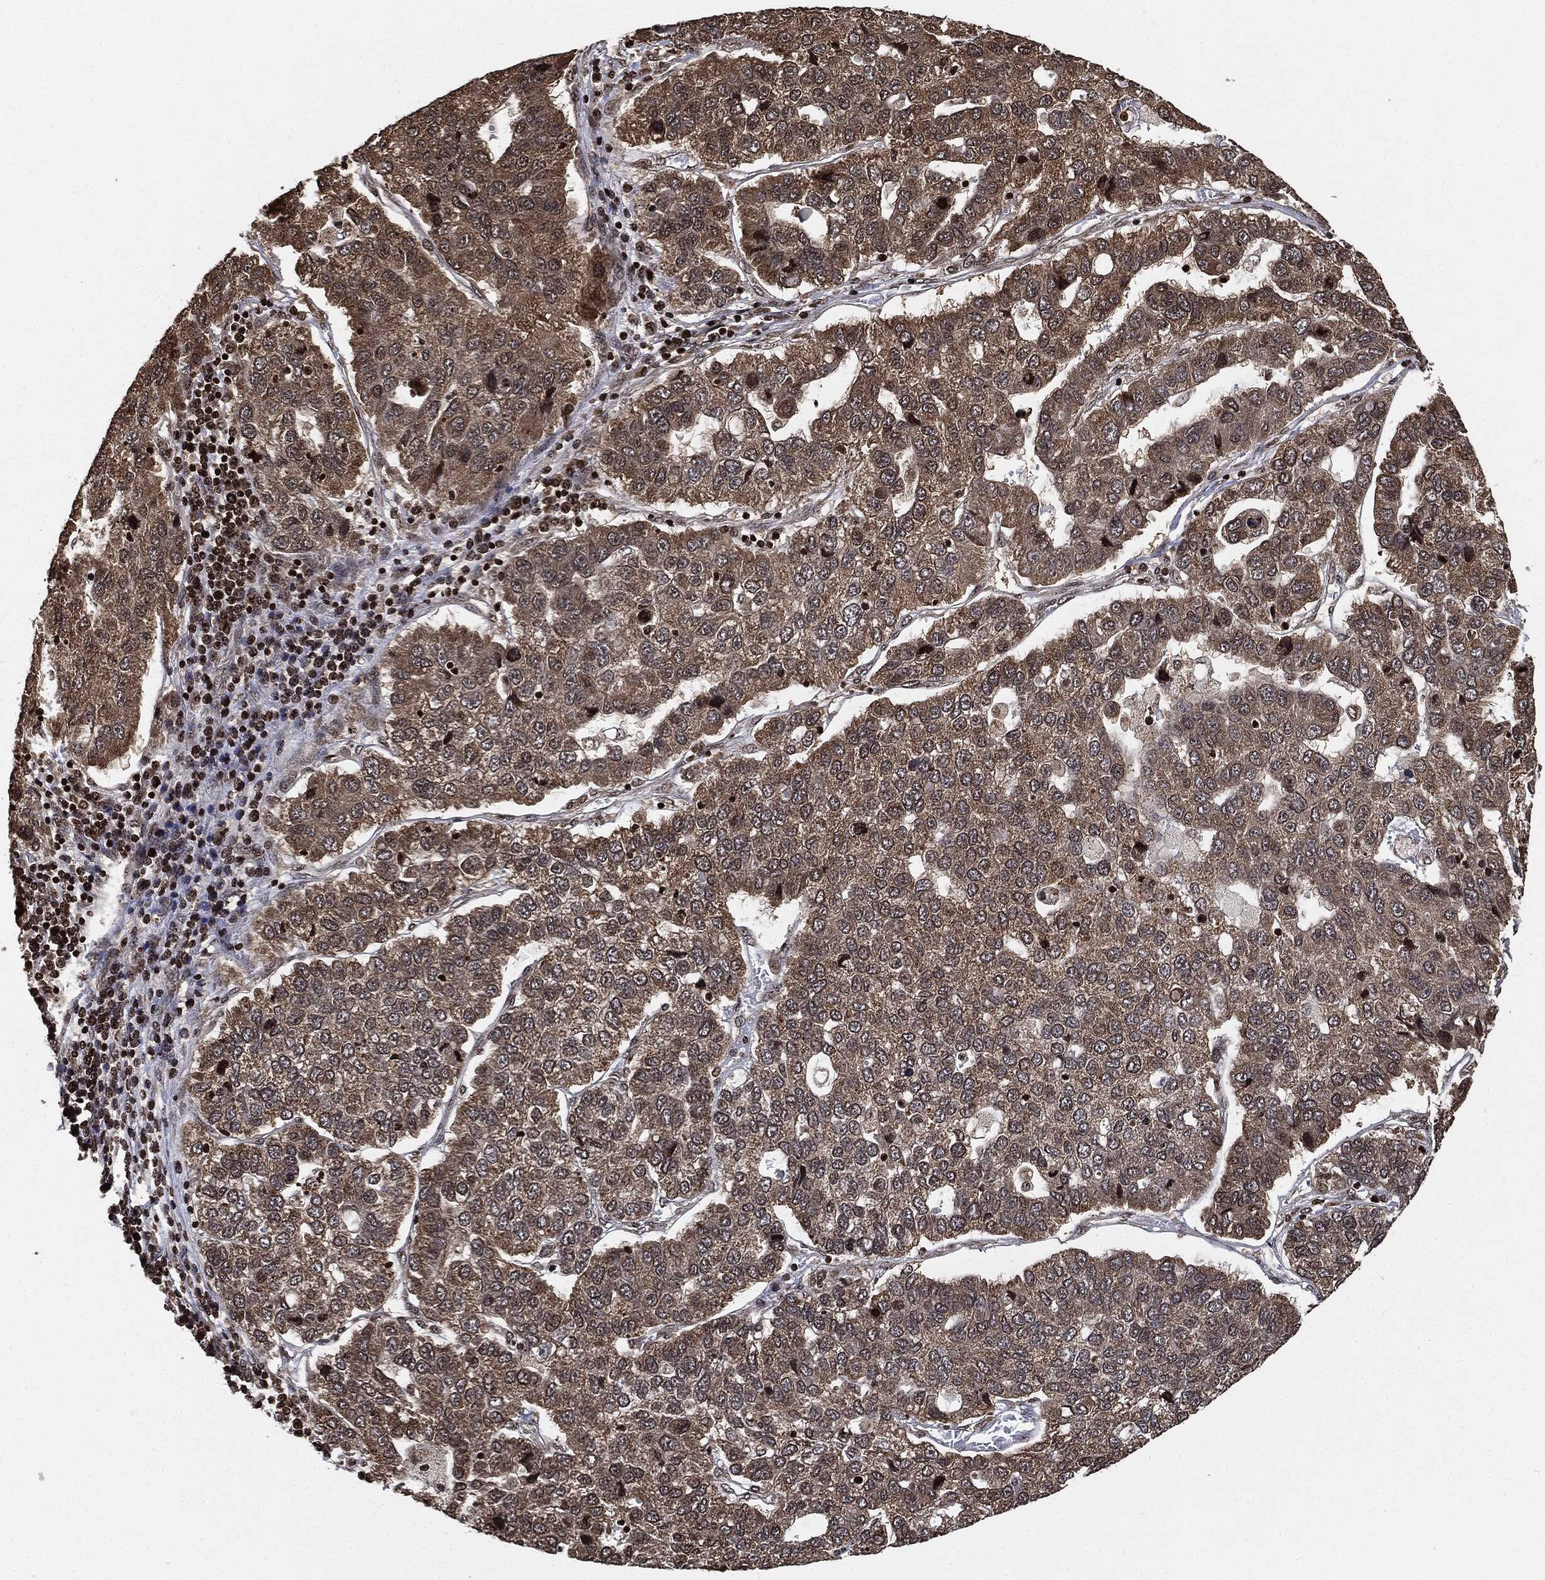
{"staining": {"intensity": "weak", "quantity": ">75%", "location": "cytoplasmic/membranous"}, "tissue": "pancreatic cancer", "cell_type": "Tumor cells", "image_type": "cancer", "snomed": [{"axis": "morphology", "description": "Adenocarcinoma, NOS"}, {"axis": "topography", "description": "Pancreas"}], "caption": "This is an image of immunohistochemistry (IHC) staining of pancreatic adenocarcinoma, which shows weak staining in the cytoplasmic/membranous of tumor cells.", "gene": "PDK1", "patient": {"sex": "female", "age": 61}}